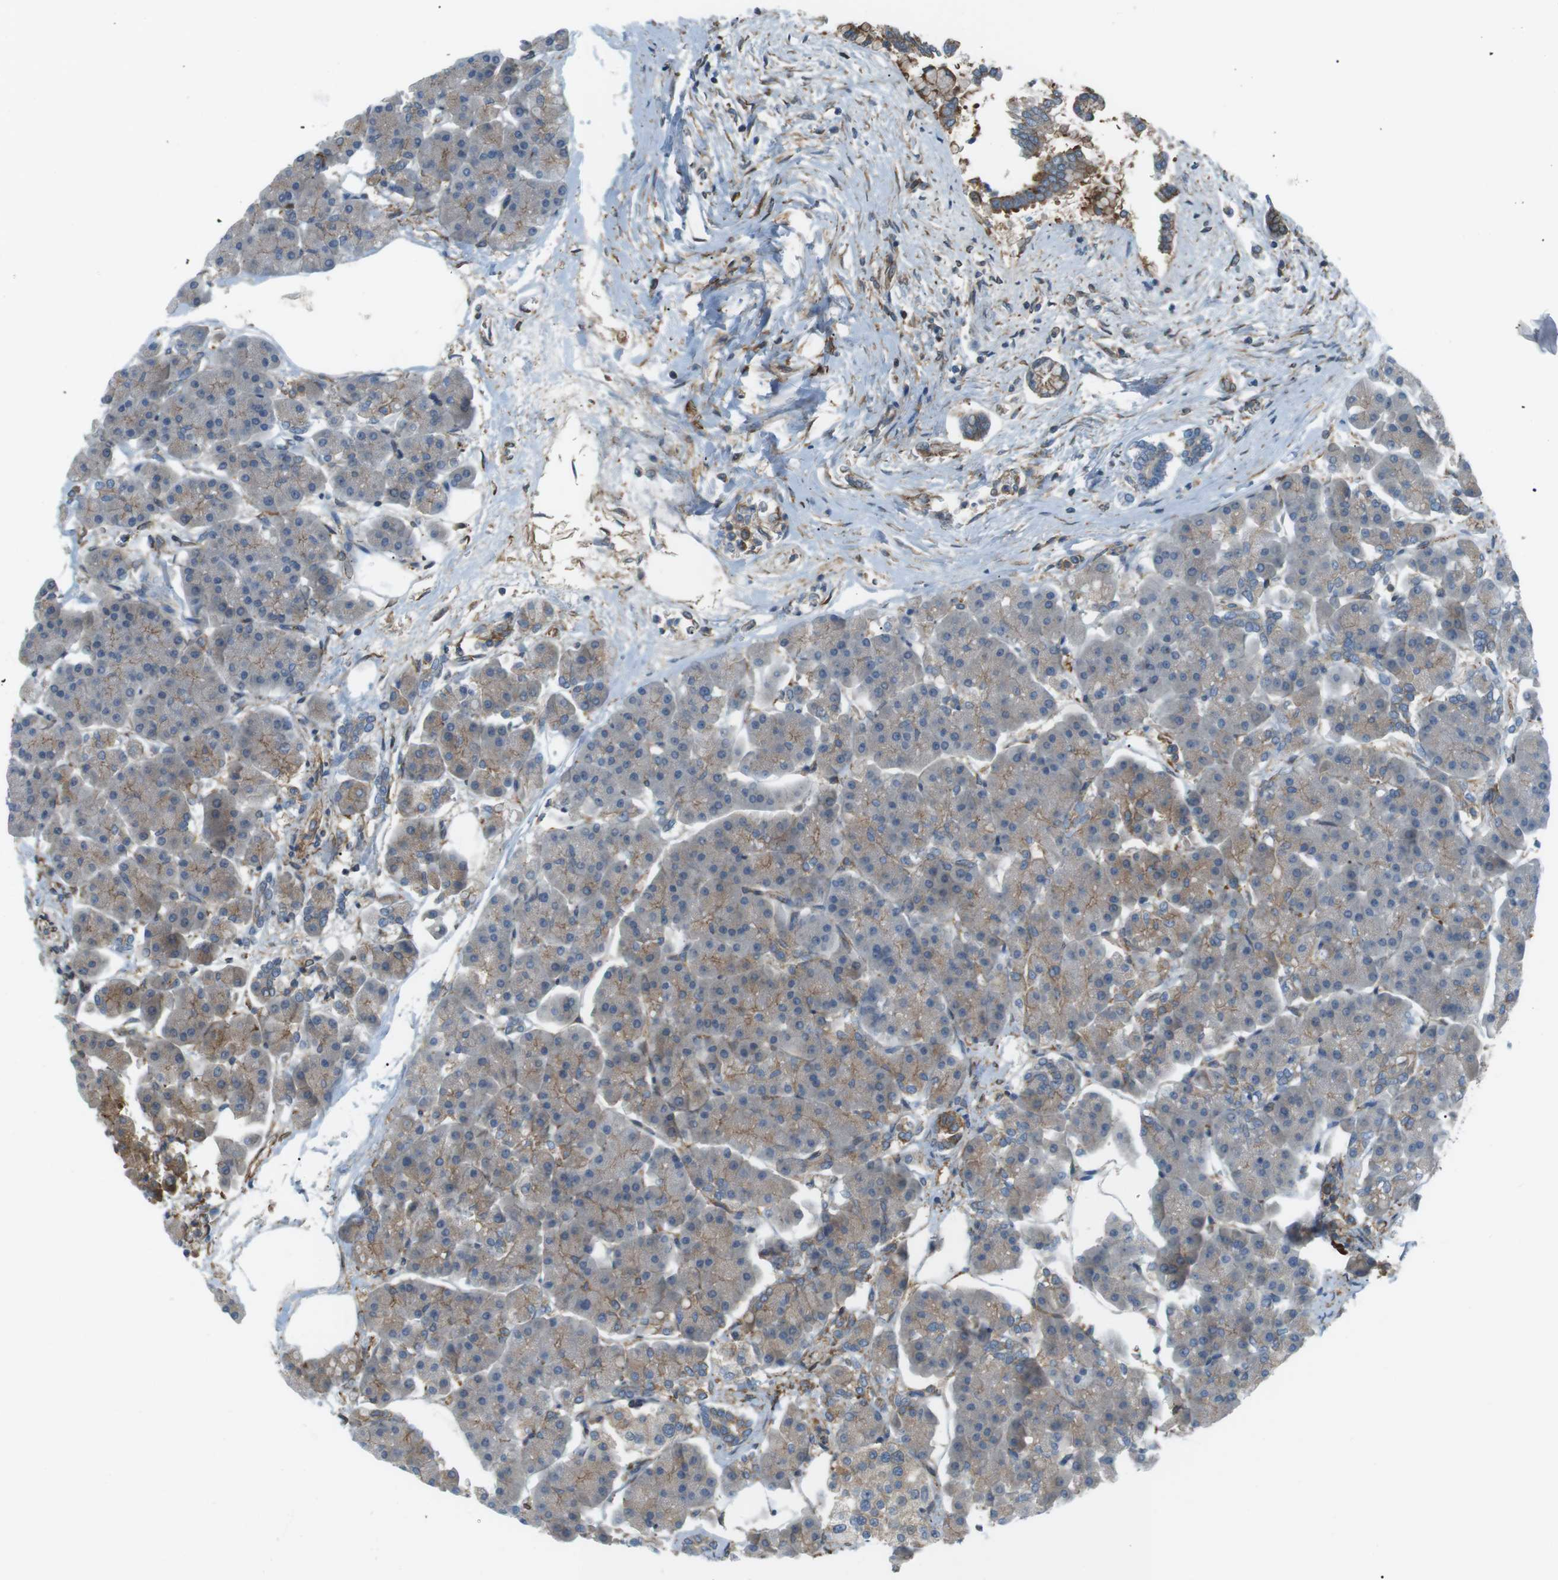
{"staining": {"intensity": "moderate", "quantity": "25%-75%", "location": "cytoplasmic/membranous"}, "tissue": "pancreas", "cell_type": "Exocrine glandular cells", "image_type": "normal", "snomed": [{"axis": "morphology", "description": "Normal tissue, NOS"}, {"axis": "topography", "description": "Pancreas"}], "caption": "High-power microscopy captured an immunohistochemistry micrograph of benign pancreas, revealing moderate cytoplasmic/membranous expression in approximately 25%-75% of exocrine glandular cells. (DAB IHC, brown staining for protein, blue staining for nuclei).", "gene": "PEPD", "patient": {"sex": "female", "age": 70}}